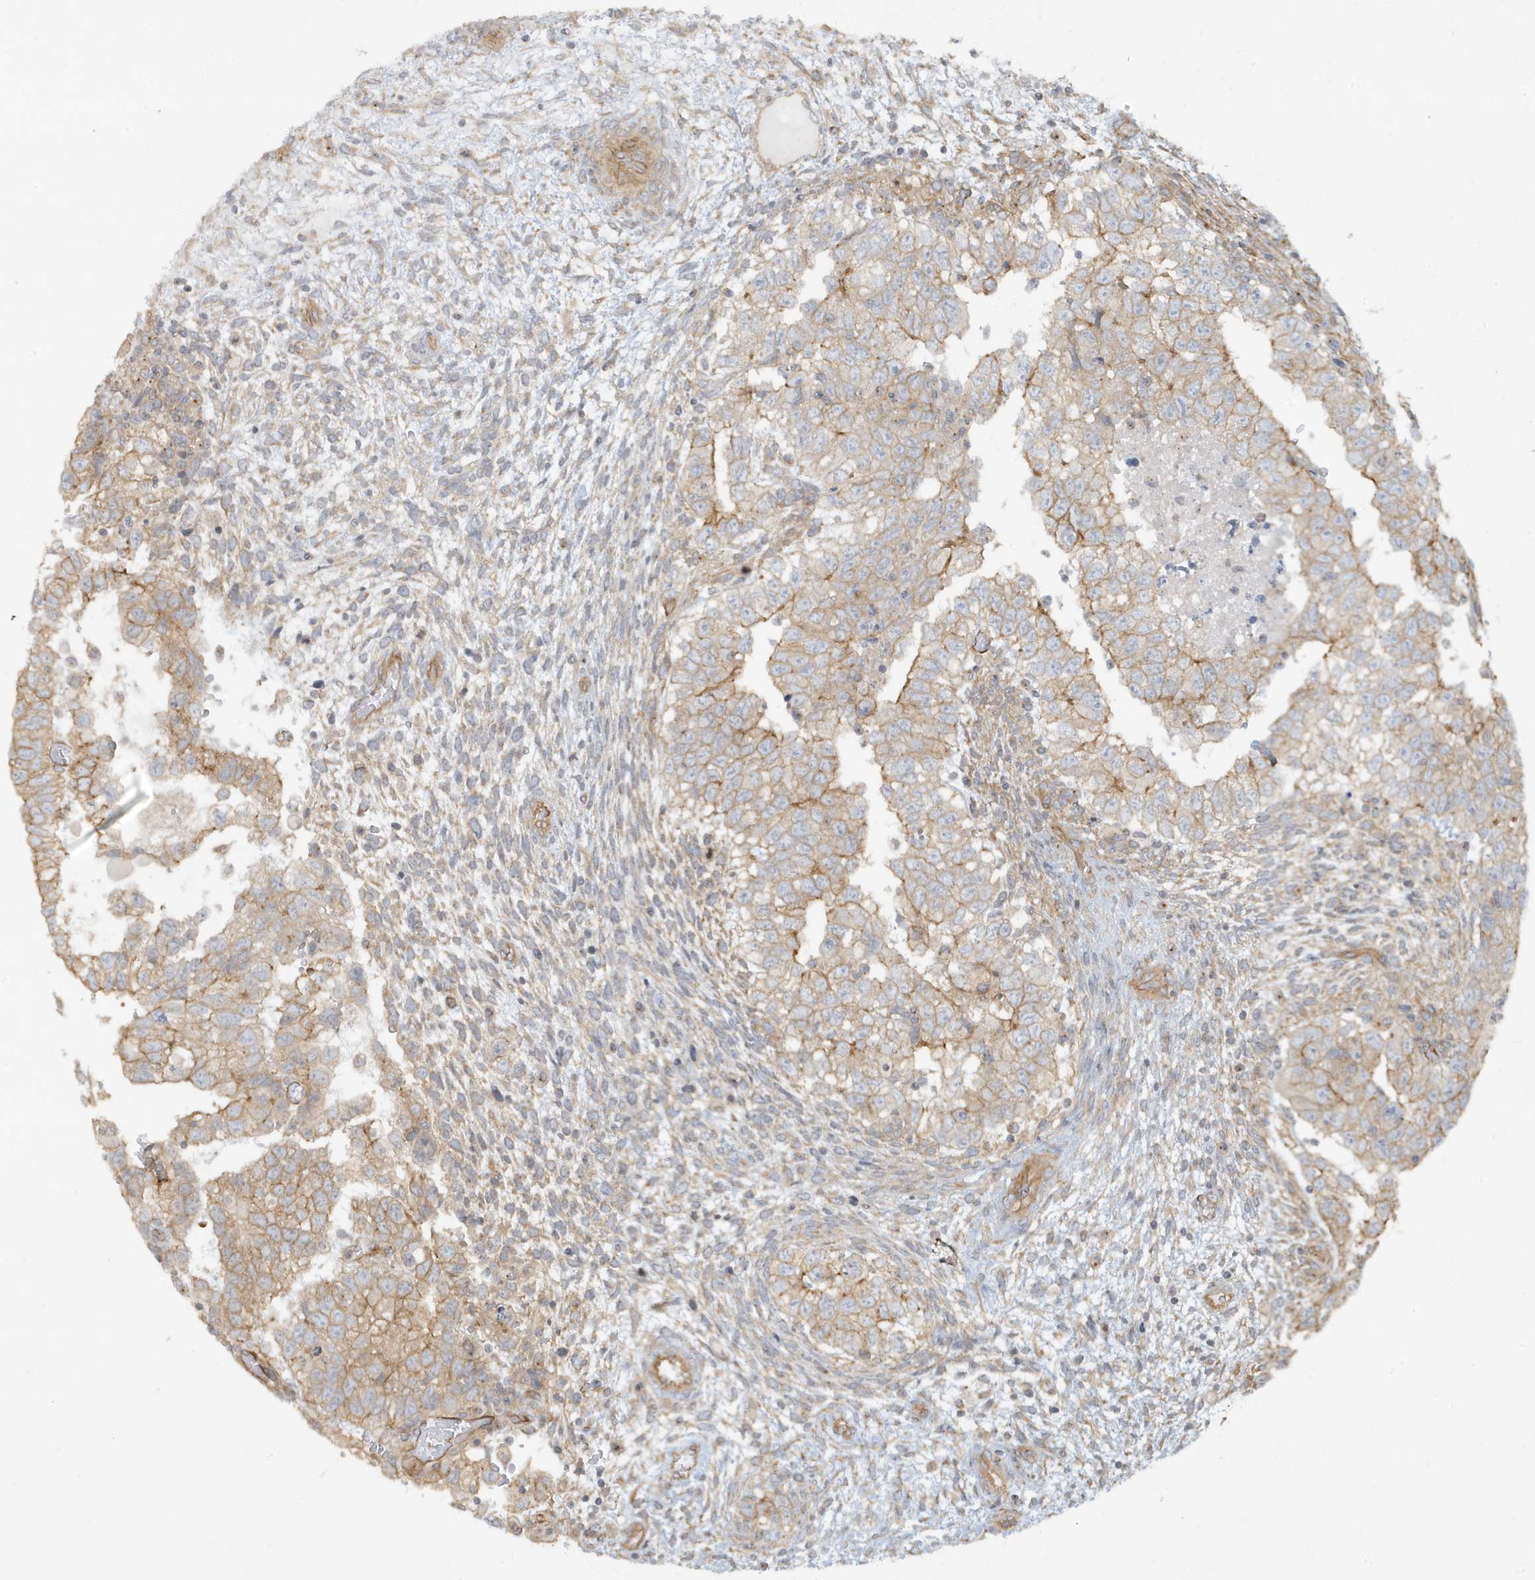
{"staining": {"intensity": "moderate", "quantity": ">75%", "location": "cytoplasmic/membranous"}, "tissue": "testis cancer", "cell_type": "Tumor cells", "image_type": "cancer", "snomed": [{"axis": "morphology", "description": "Carcinoma, Embryonal, NOS"}, {"axis": "topography", "description": "Testis"}], "caption": "Tumor cells show medium levels of moderate cytoplasmic/membranous staining in about >75% of cells in testis cancer (embryonal carcinoma).", "gene": "ATP23", "patient": {"sex": "male", "age": 37}}